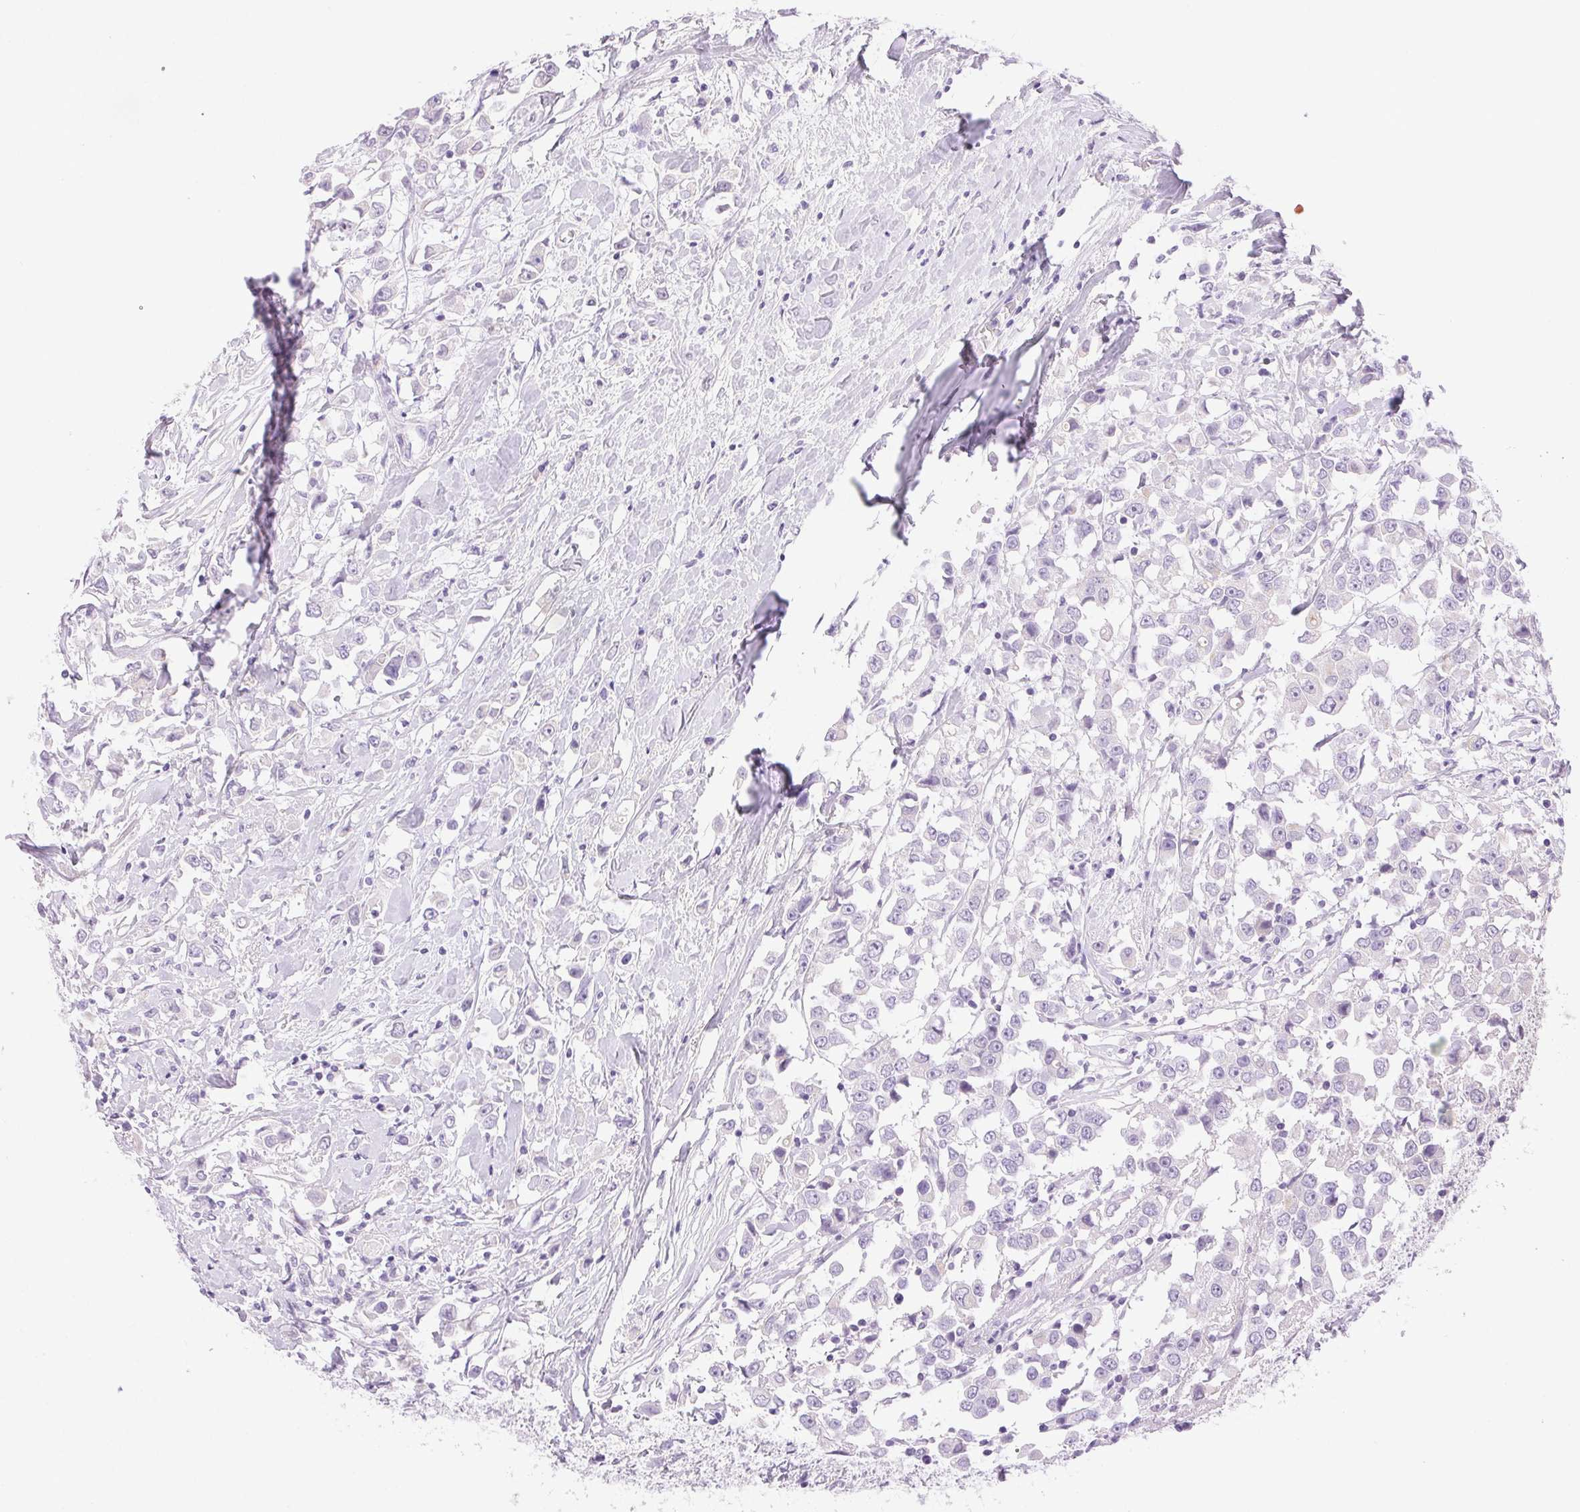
{"staining": {"intensity": "negative", "quantity": "none", "location": "none"}, "tissue": "breast cancer", "cell_type": "Tumor cells", "image_type": "cancer", "snomed": [{"axis": "morphology", "description": "Duct carcinoma"}, {"axis": "topography", "description": "Breast"}], "caption": "DAB immunohistochemical staining of human breast infiltrating ductal carcinoma shows no significant staining in tumor cells. (DAB immunohistochemistry (IHC), high magnification).", "gene": "EMX2", "patient": {"sex": "female", "age": 61}}